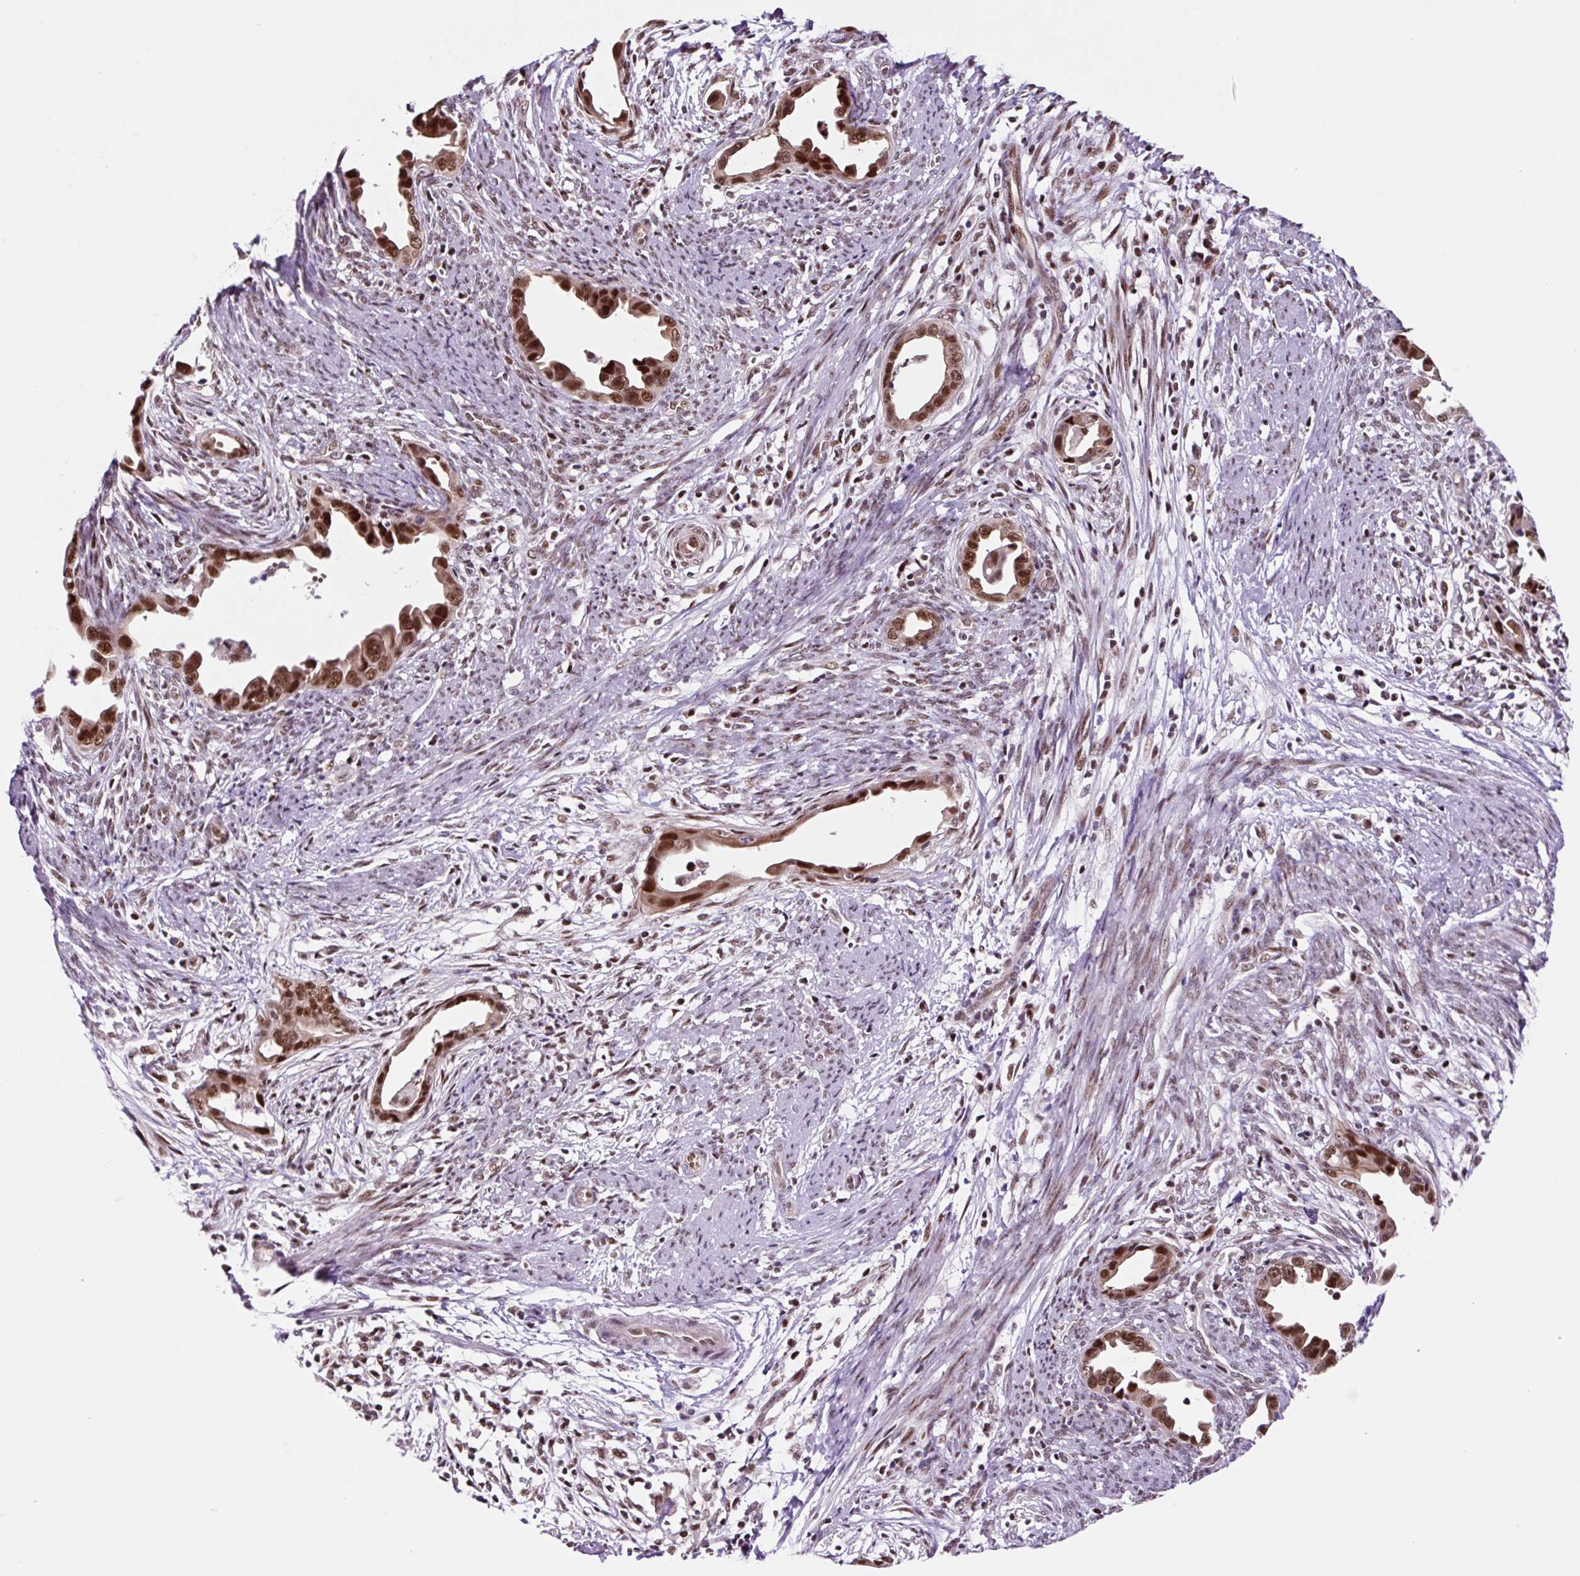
{"staining": {"intensity": "strong", "quantity": ">75%", "location": "nuclear"}, "tissue": "endometrial cancer", "cell_type": "Tumor cells", "image_type": "cancer", "snomed": [{"axis": "morphology", "description": "Adenocarcinoma, NOS"}, {"axis": "topography", "description": "Endometrium"}], "caption": "Immunohistochemical staining of human endometrial cancer (adenocarcinoma) reveals high levels of strong nuclear expression in about >75% of tumor cells.", "gene": "TAF1A", "patient": {"sex": "female", "age": 57}}